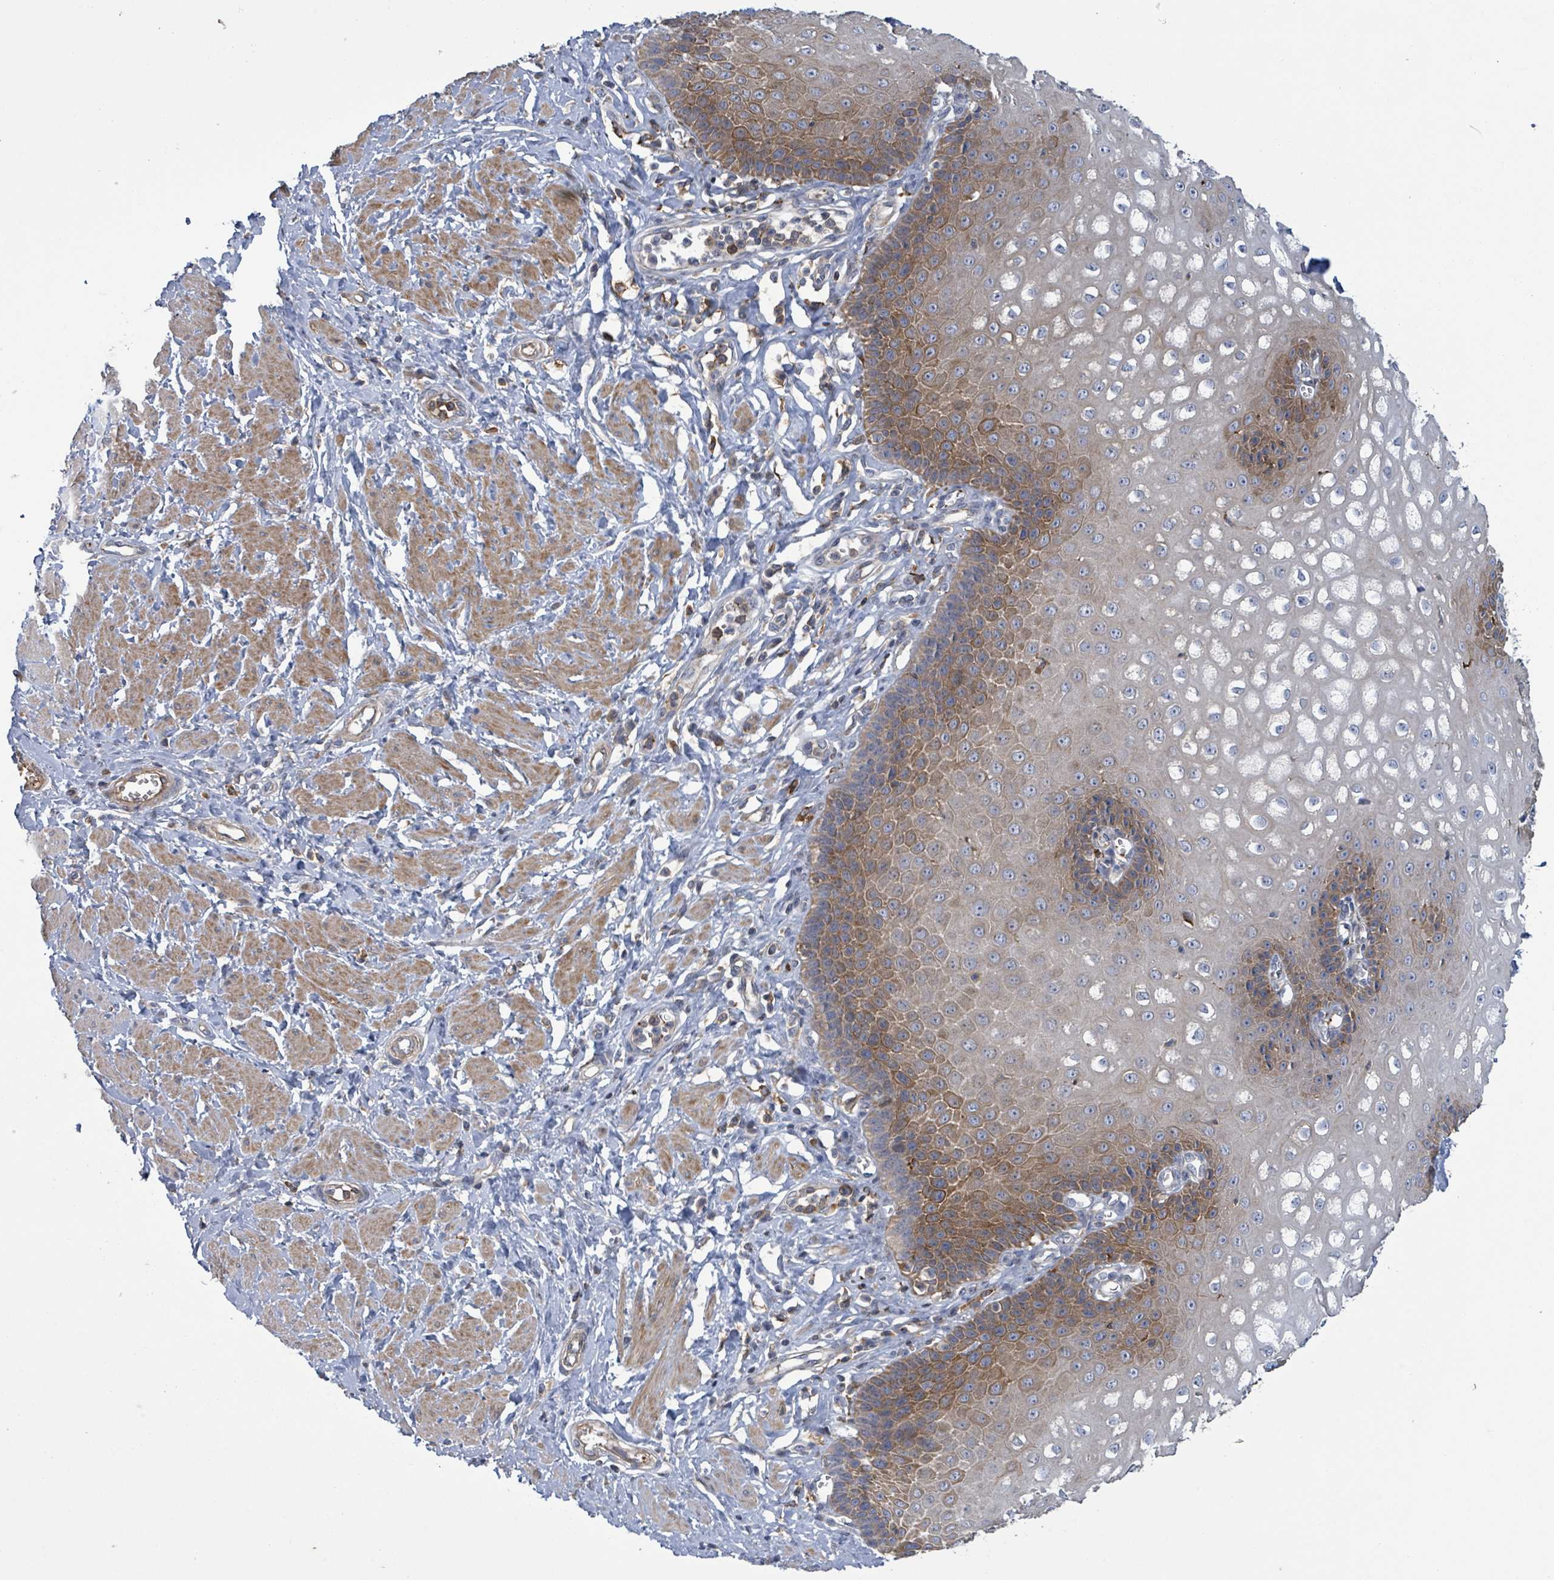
{"staining": {"intensity": "moderate", "quantity": "25%-75%", "location": "cytoplasmic/membranous"}, "tissue": "esophagus", "cell_type": "Squamous epithelial cells", "image_type": "normal", "snomed": [{"axis": "morphology", "description": "Normal tissue, NOS"}, {"axis": "topography", "description": "Esophagus"}], "caption": "Esophagus stained for a protein (brown) exhibits moderate cytoplasmic/membranous positive expression in about 25%-75% of squamous epithelial cells.", "gene": "PLAAT1", "patient": {"sex": "male", "age": 67}}